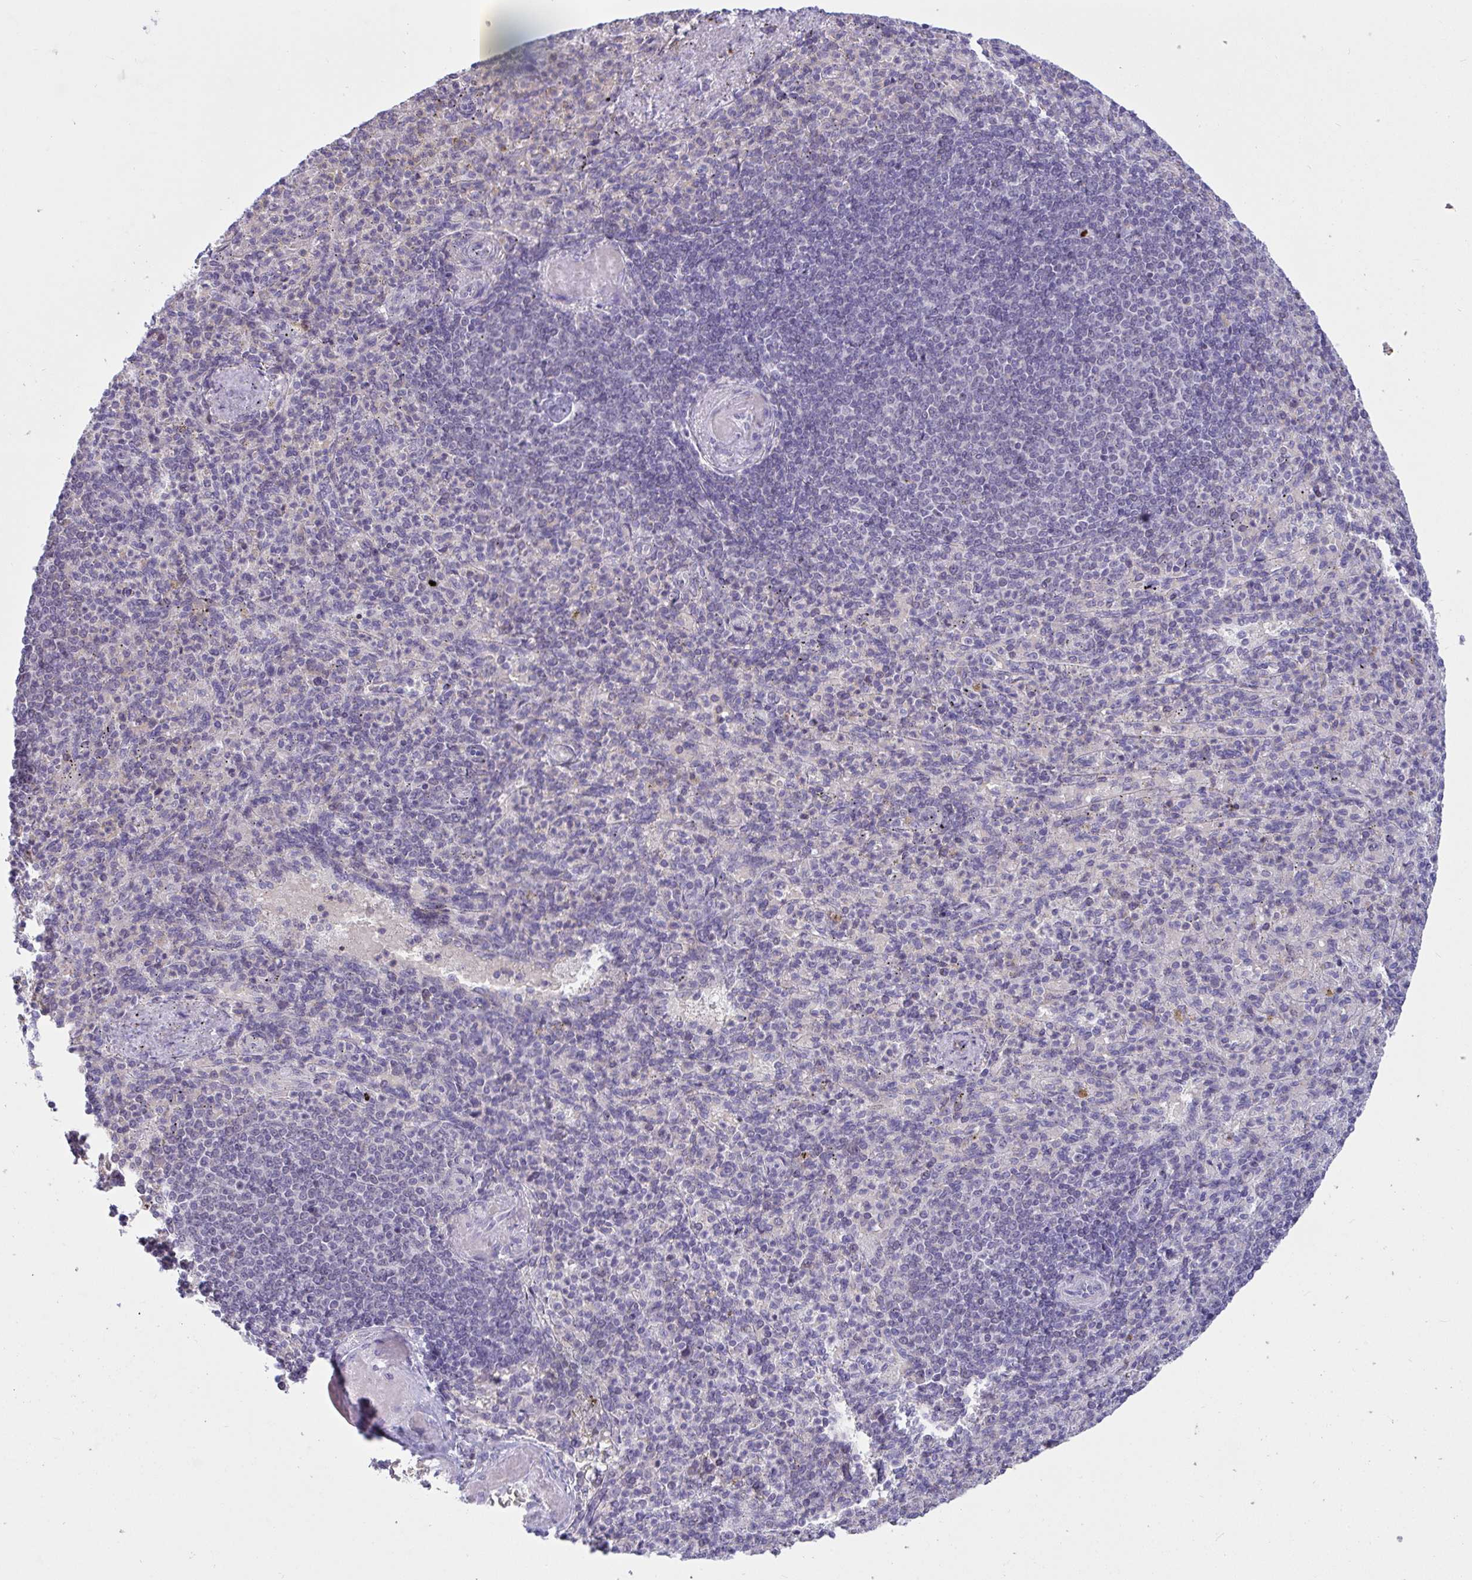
{"staining": {"intensity": "negative", "quantity": "none", "location": "none"}, "tissue": "spleen", "cell_type": "Cells in red pulp", "image_type": "normal", "snomed": [{"axis": "morphology", "description": "Normal tissue, NOS"}, {"axis": "topography", "description": "Spleen"}], "caption": "IHC of normal human spleen exhibits no positivity in cells in red pulp. The staining was performed using DAB to visualize the protein expression in brown, while the nuclei were stained in blue with hematoxylin (Magnification: 20x).", "gene": "MYC", "patient": {"sex": "female", "age": 74}}